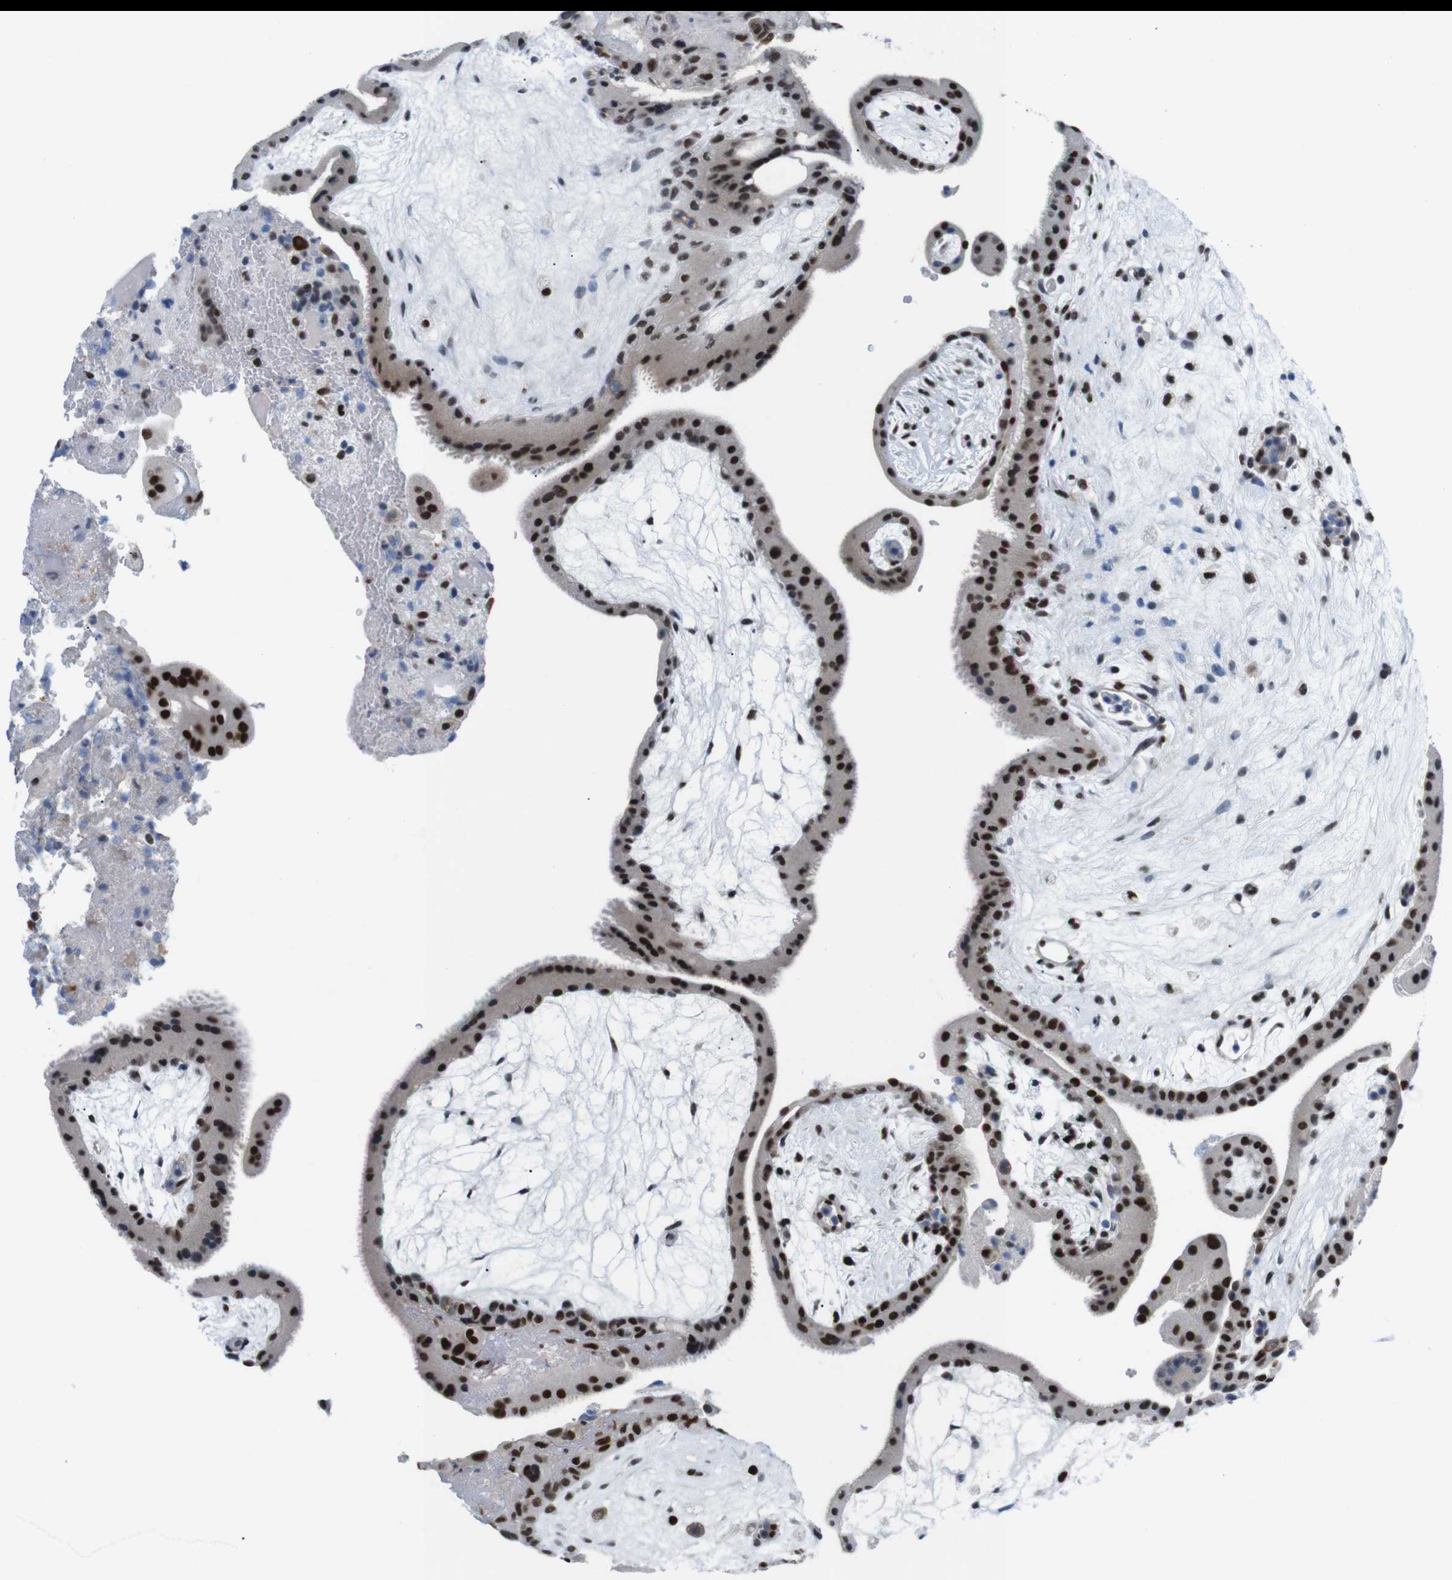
{"staining": {"intensity": "strong", "quantity": ">75%", "location": "nuclear"}, "tissue": "placenta", "cell_type": "Trophoblastic cells", "image_type": "normal", "snomed": [{"axis": "morphology", "description": "Normal tissue, NOS"}, {"axis": "topography", "description": "Placenta"}], "caption": "This histopathology image shows immunohistochemistry (IHC) staining of normal placenta, with high strong nuclear staining in about >75% of trophoblastic cells.", "gene": "PSME3", "patient": {"sex": "female", "age": 19}}